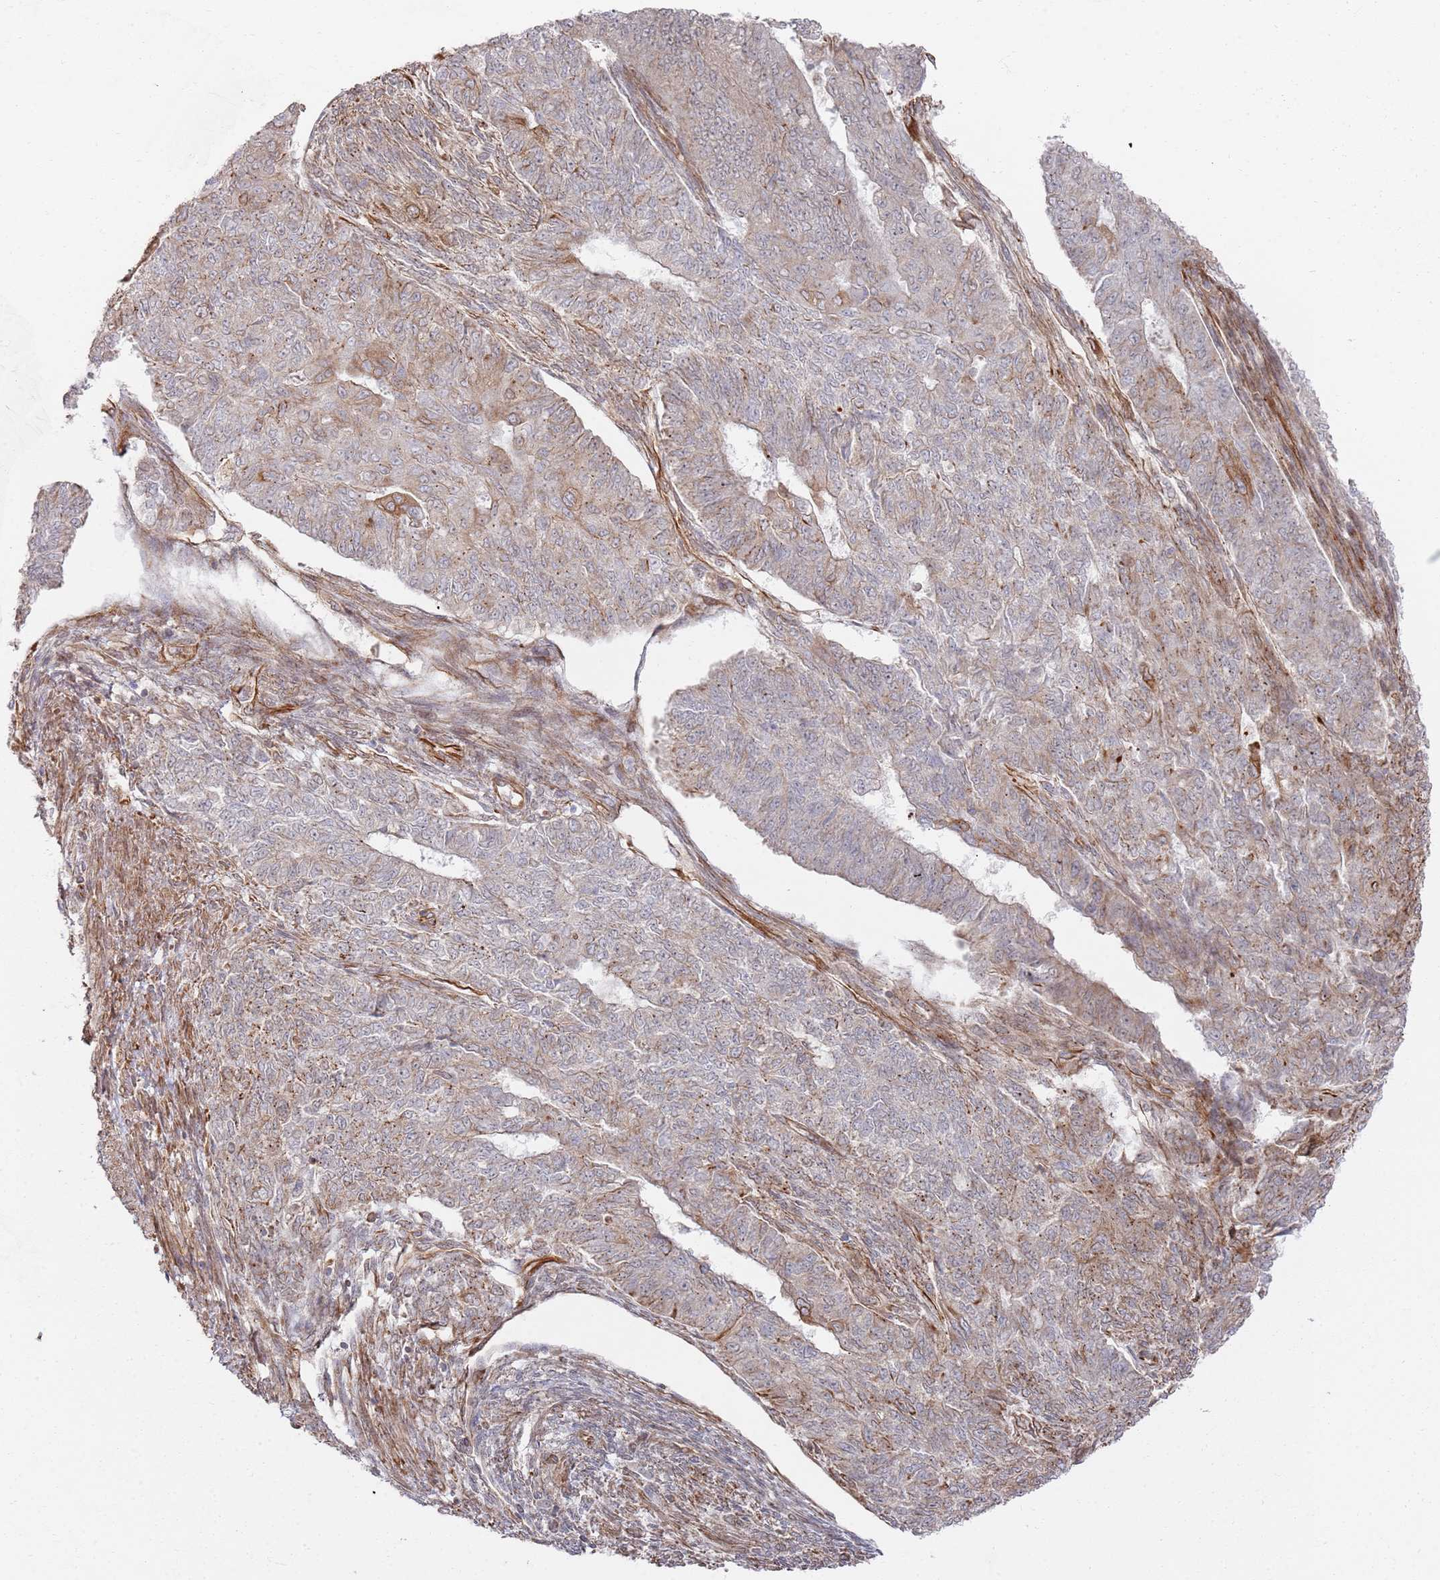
{"staining": {"intensity": "moderate", "quantity": "<25%", "location": "cytoplasmic/membranous"}, "tissue": "endometrial cancer", "cell_type": "Tumor cells", "image_type": "cancer", "snomed": [{"axis": "morphology", "description": "Adenocarcinoma, NOS"}, {"axis": "topography", "description": "Endometrium"}], "caption": "This image shows immunohistochemistry staining of endometrial cancer (adenocarcinoma), with low moderate cytoplasmic/membranous positivity in about <25% of tumor cells.", "gene": "PHF21A", "patient": {"sex": "female", "age": 32}}